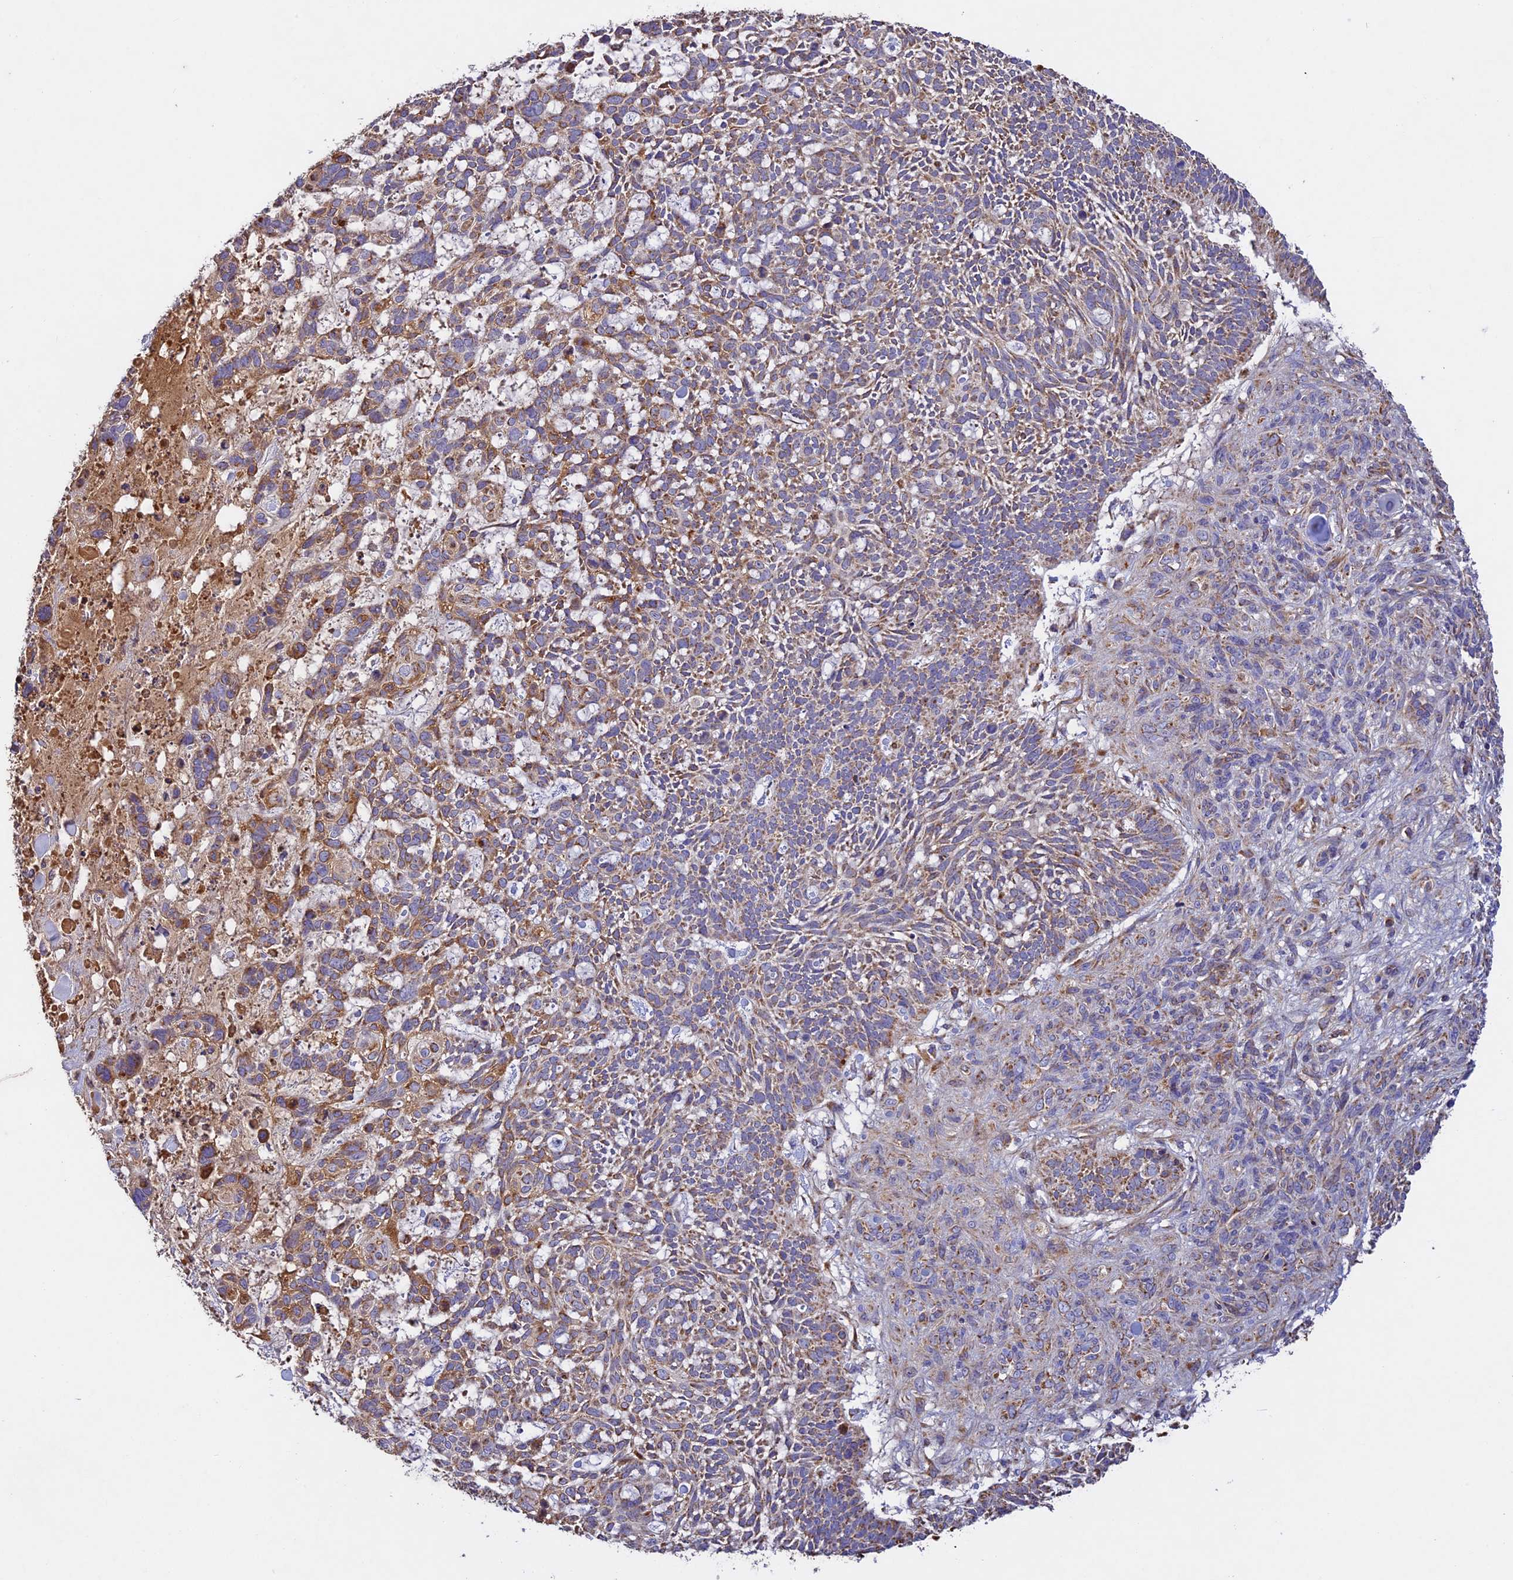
{"staining": {"intensity": "moderate", "quantity": ">75%", "location": "cytoplasmic/membranous"}, "tissue": "skin cancer", "cell_type": "Tumor cells", "image_type": "cancer", "snomed": [{"axis": "morphology", "description": "Basal cell carcinoma"}, {"axis": "topography", "description": "Skin"}], "caption": "Immunohistochemical staining of basal cell carcinoma (skin) shows moderate cytoplasmic/membranous protein positivity in about >75% of tumor cells.", "gene": "OCEL1", "patient": {"sex": "male", "age": 88}}